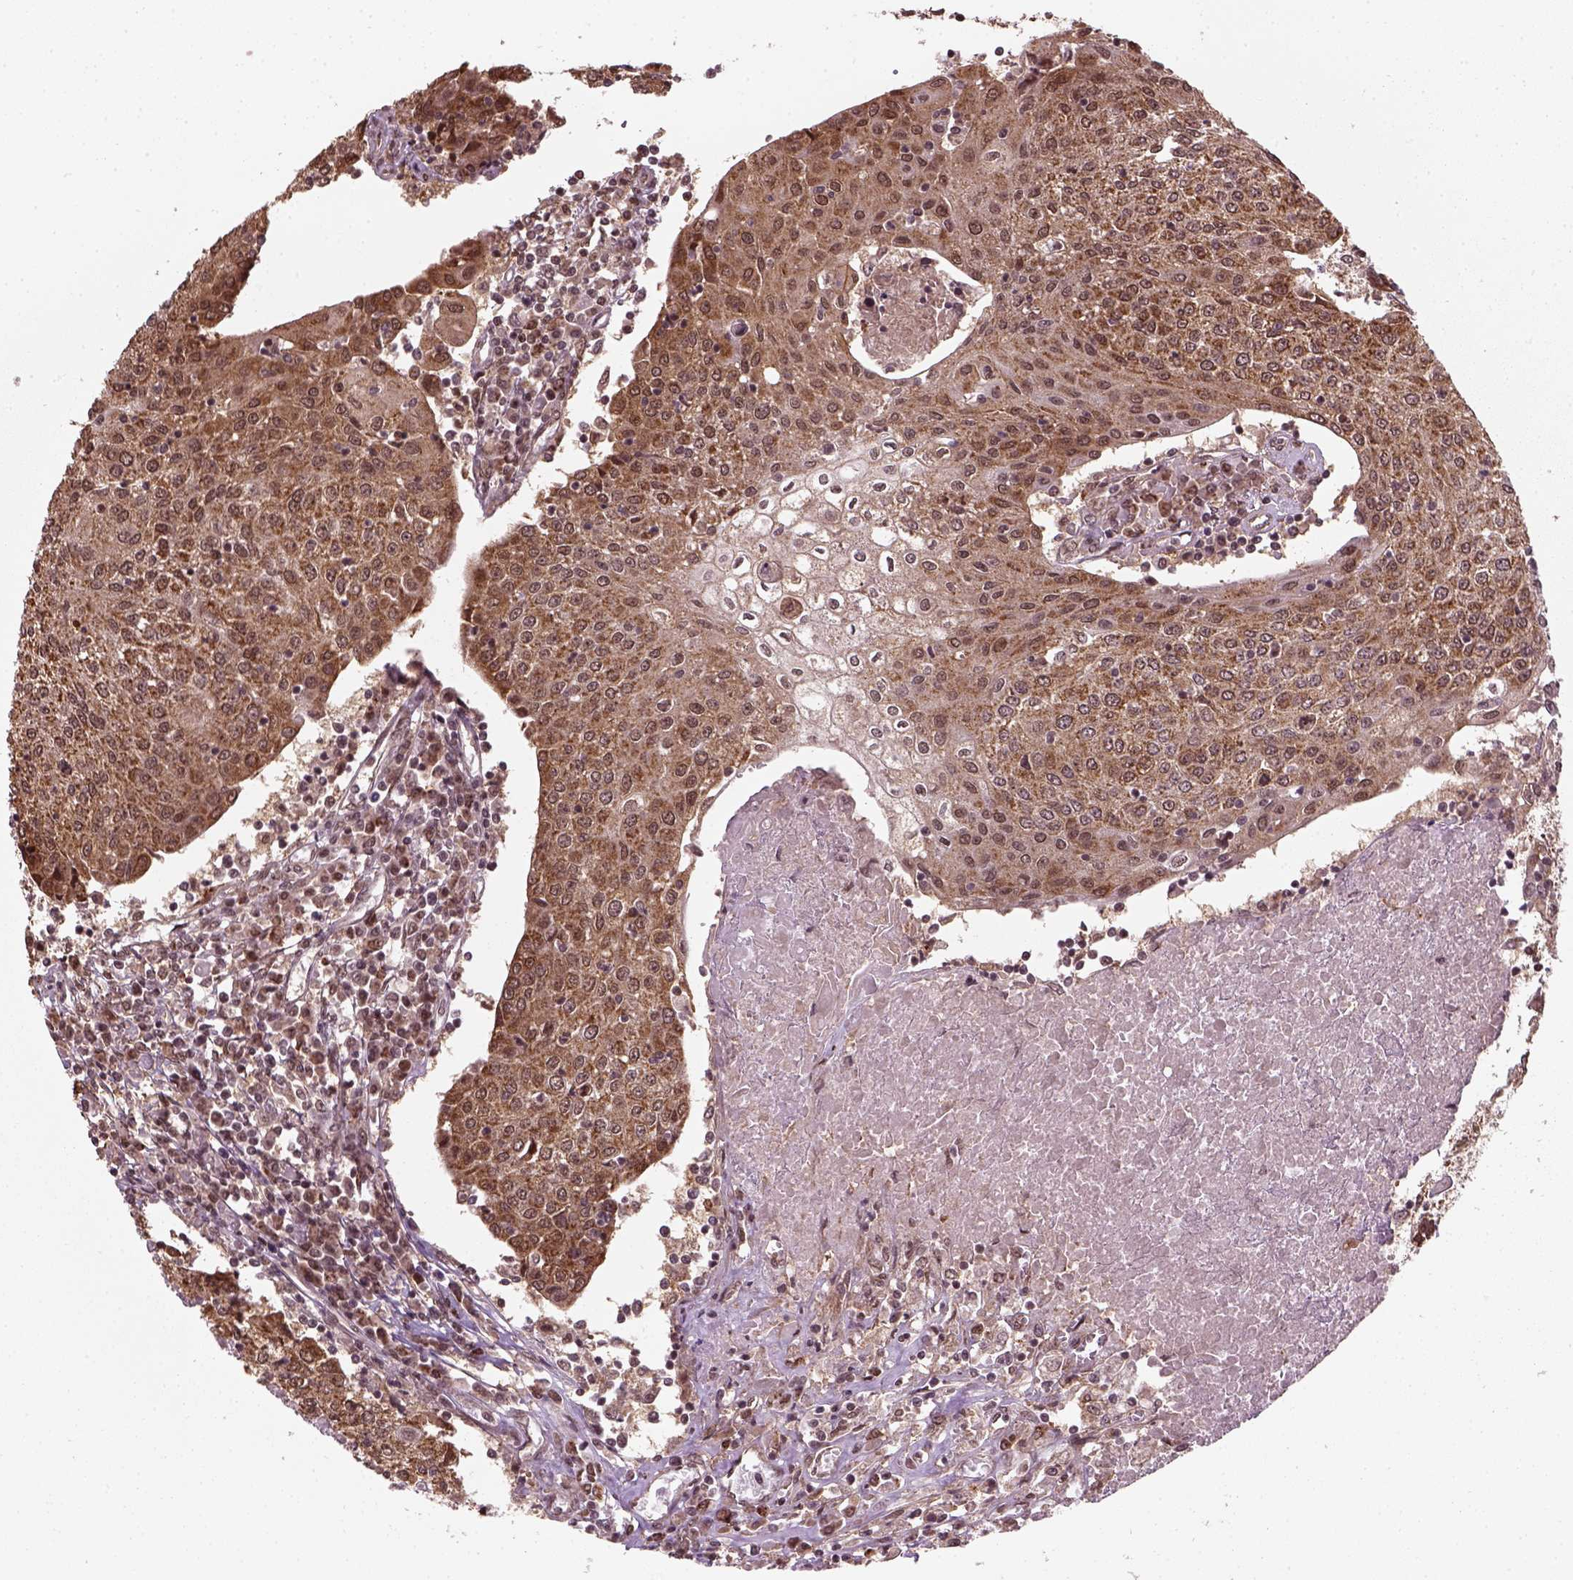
{"staining": {"intensity": "moderate", "quantity": ">75%", "location": "cytoplasmic/membranous"}, "tissue": "urothelial cancer", "cell_type": "Tumor cells", "image_type": "cancer", "snomed": [{"axis": "morphology", "description": "Urothelial carcinoma, High grade"}, {"axis": "topography", "description": "Urinary bladder"}], "caption": "Human urothelial cancer stained for a protein (brown) exhibits moderate cytoplasmic/membranous positive staining in approximately >75% of tumor cells.", "gene": "NUDT9", "patient": {"sex": "female", "age": 85}}